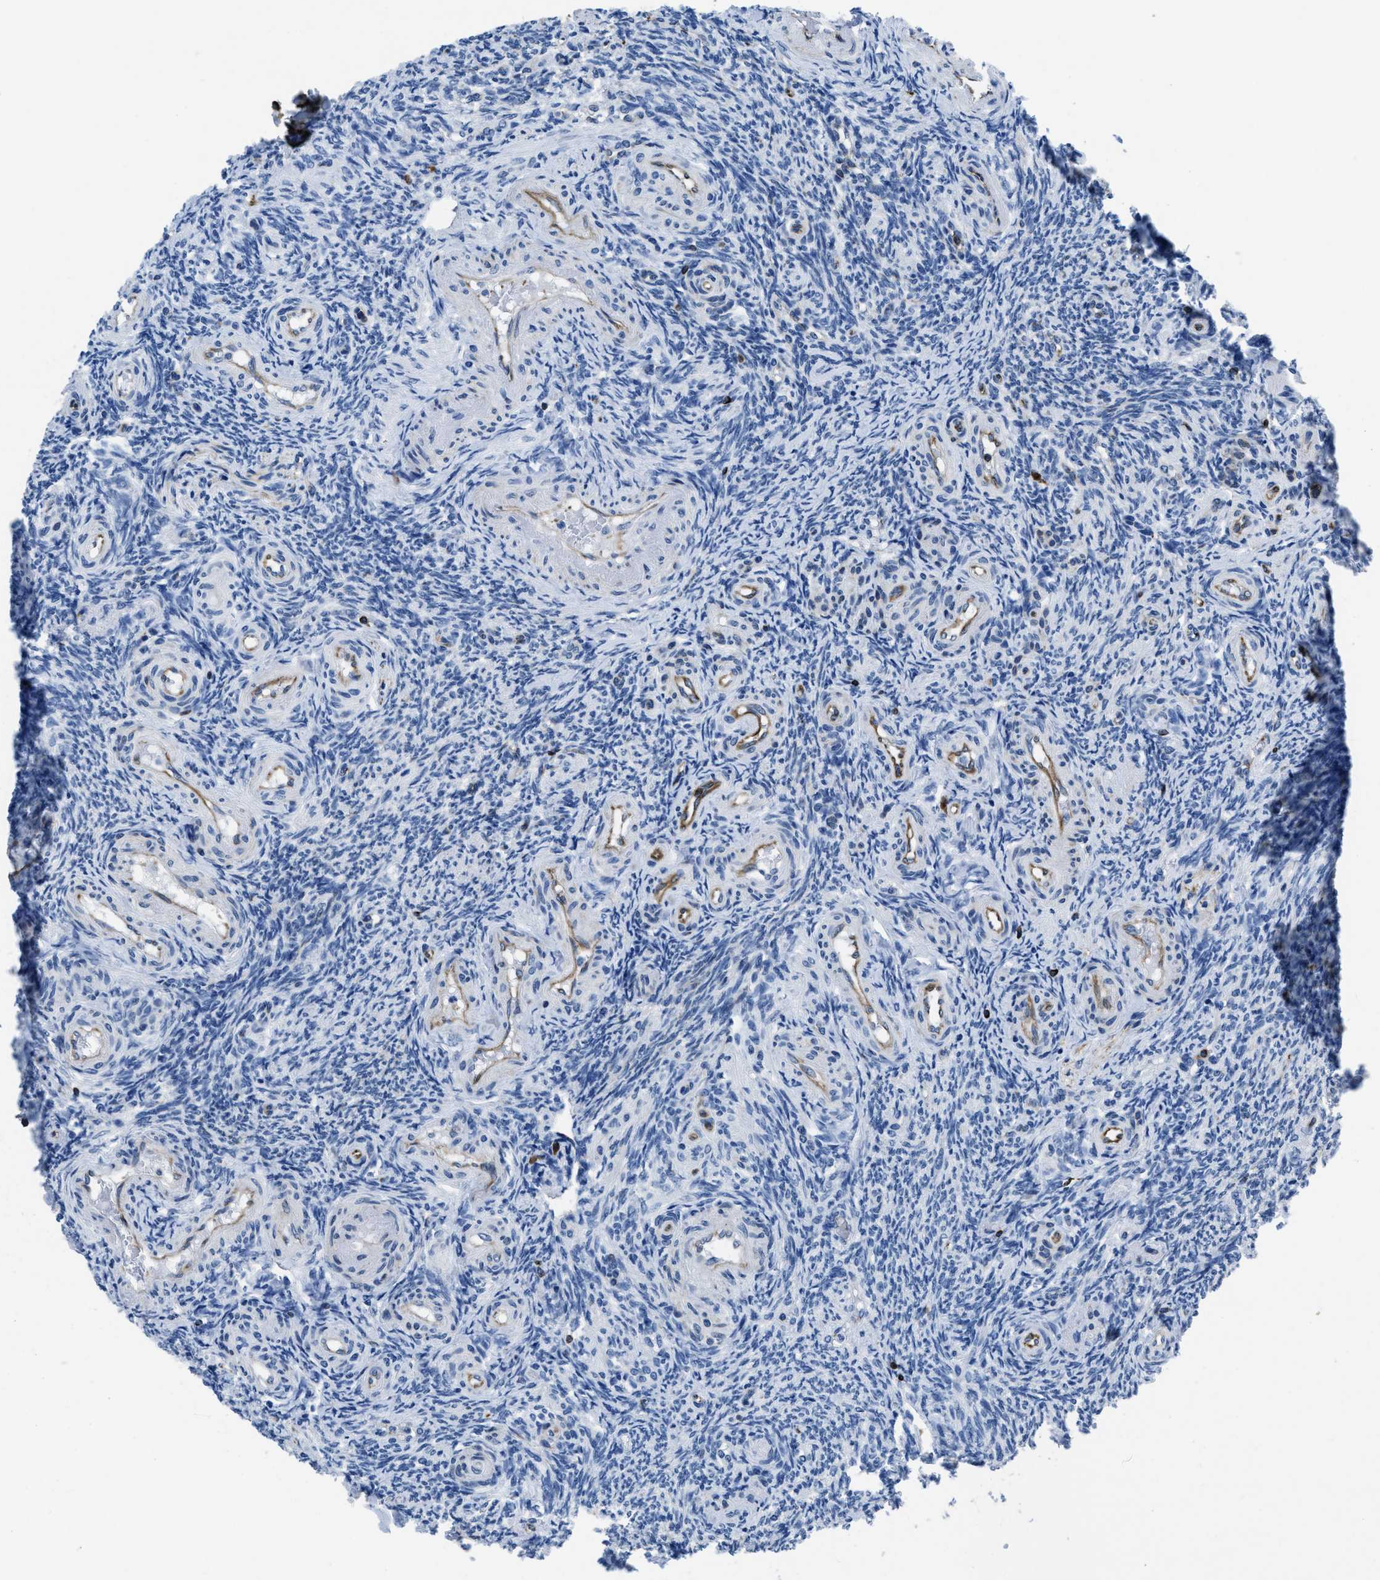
{"staining": {"intensity": "negative", "quantity": "none", "location": "none"}, "tissue": "ovary", "cell_type": "Follicle cells", "image_type": "normal", "snomed": [{"axis": "morphology", "description": "Normal tissue, NOS"}, {"axis": "topography", "description": "Ovary"}], "caption": "An IHC image of benign ovary is shown. There is no staining in follicle cells of ovary.", "gene": "ITGA3", "patient": {"sex": "female", "age": 41}}